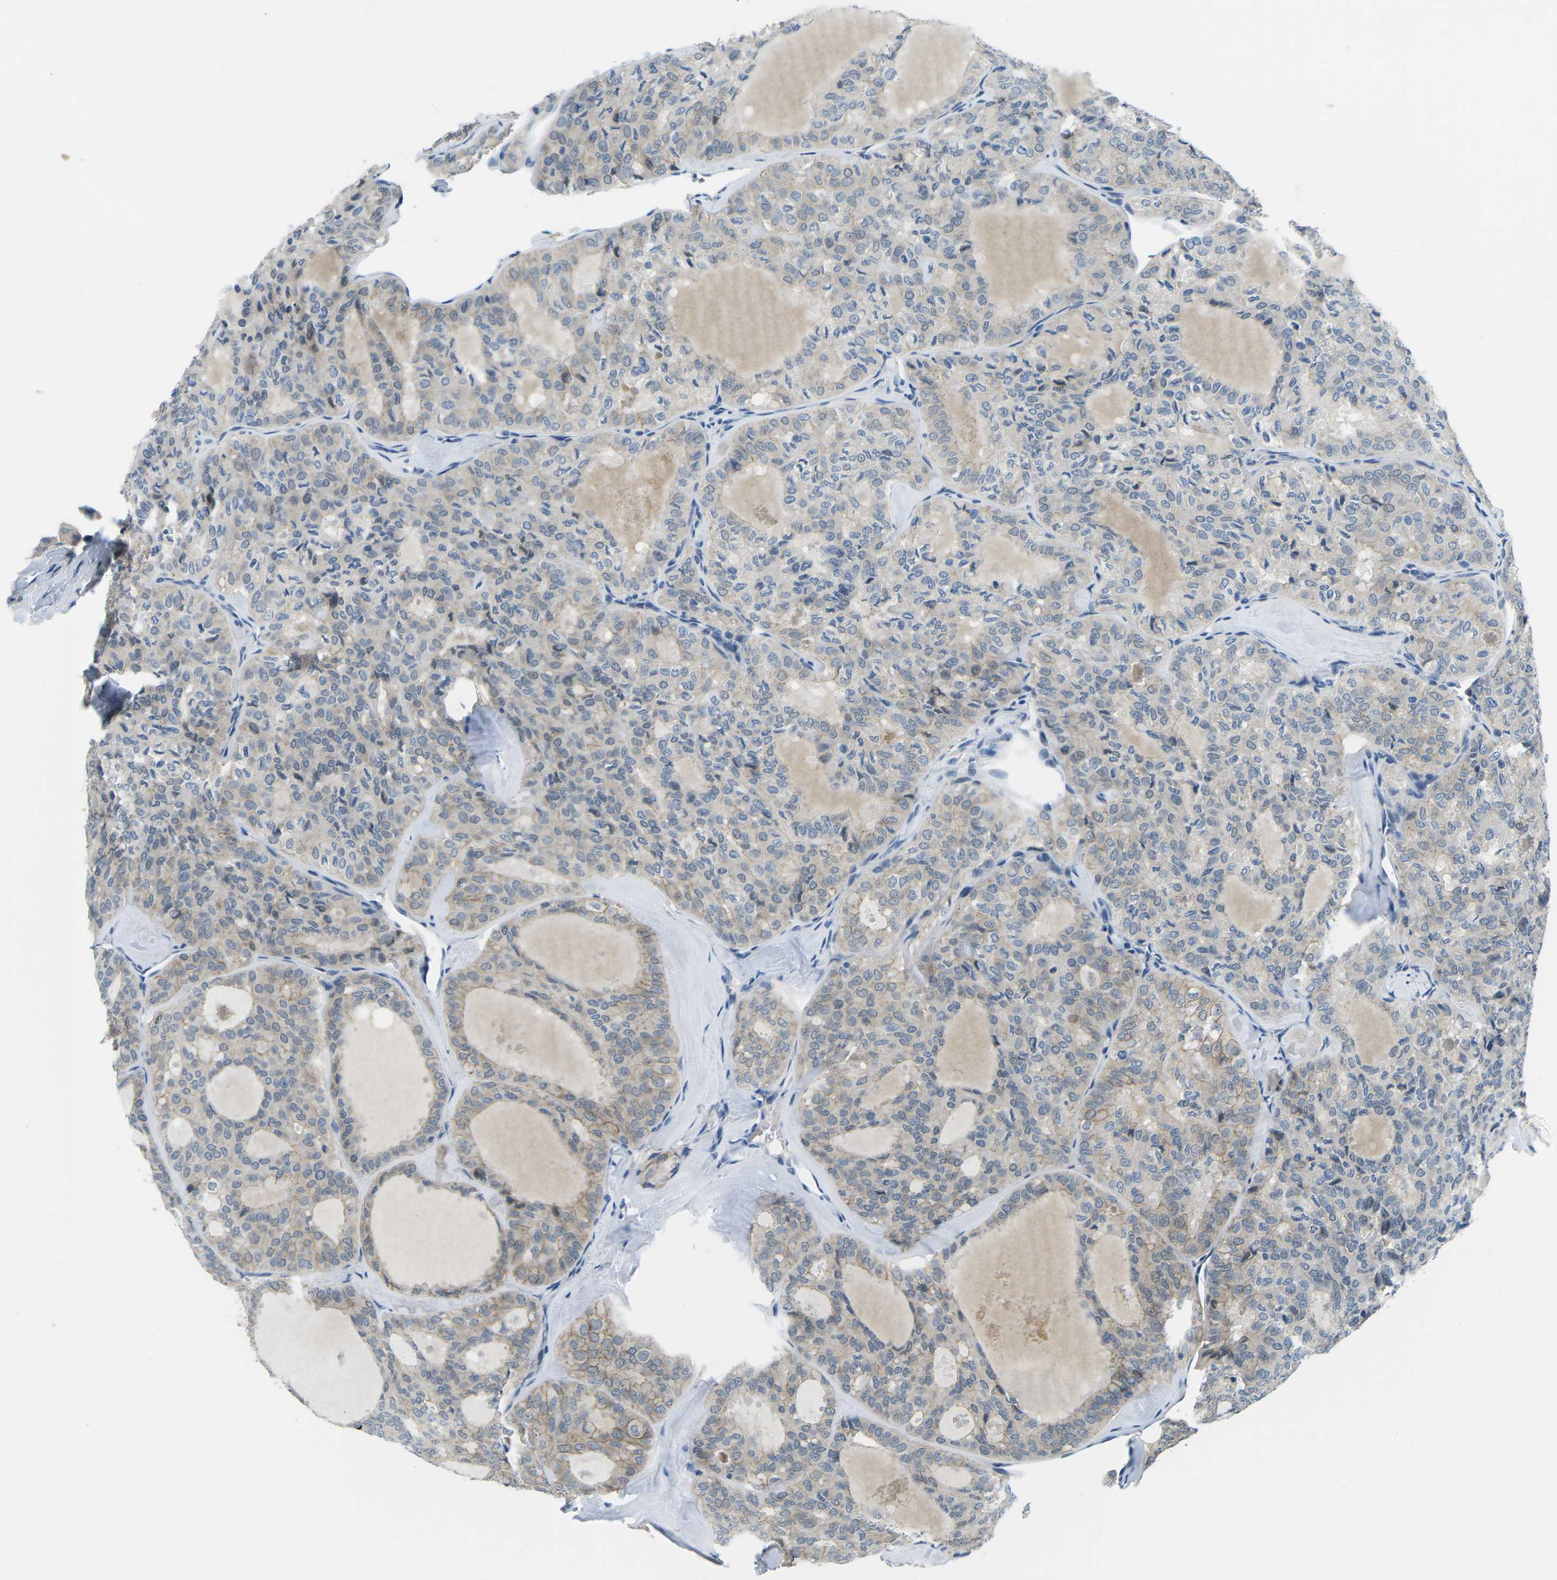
{"staining": {"intensity": "weak", "quantity": "25%-75%", "location": "cytoplasmic/membranous"}, "tissue": "thyroid cancer", "cell_type": "Tumor cells", "image_type": "cancer", "snomed": [{"axis": "morphology", "description": "Follicular adenoma carcinoma, NOS"}, {"axis": "topography", "description": "Thyroid gland"}], "caption": "Follicular adenoma carcinoma (thyroid) stained with IHC exhibits weak cytoplasmic/membranous staining in about 25%-75% of tumor cells. The protein is shown in brown color, while the nuclei are stained blue.", "gene": "CTNND1", "patient": {"sex": "male", "age": 75}}